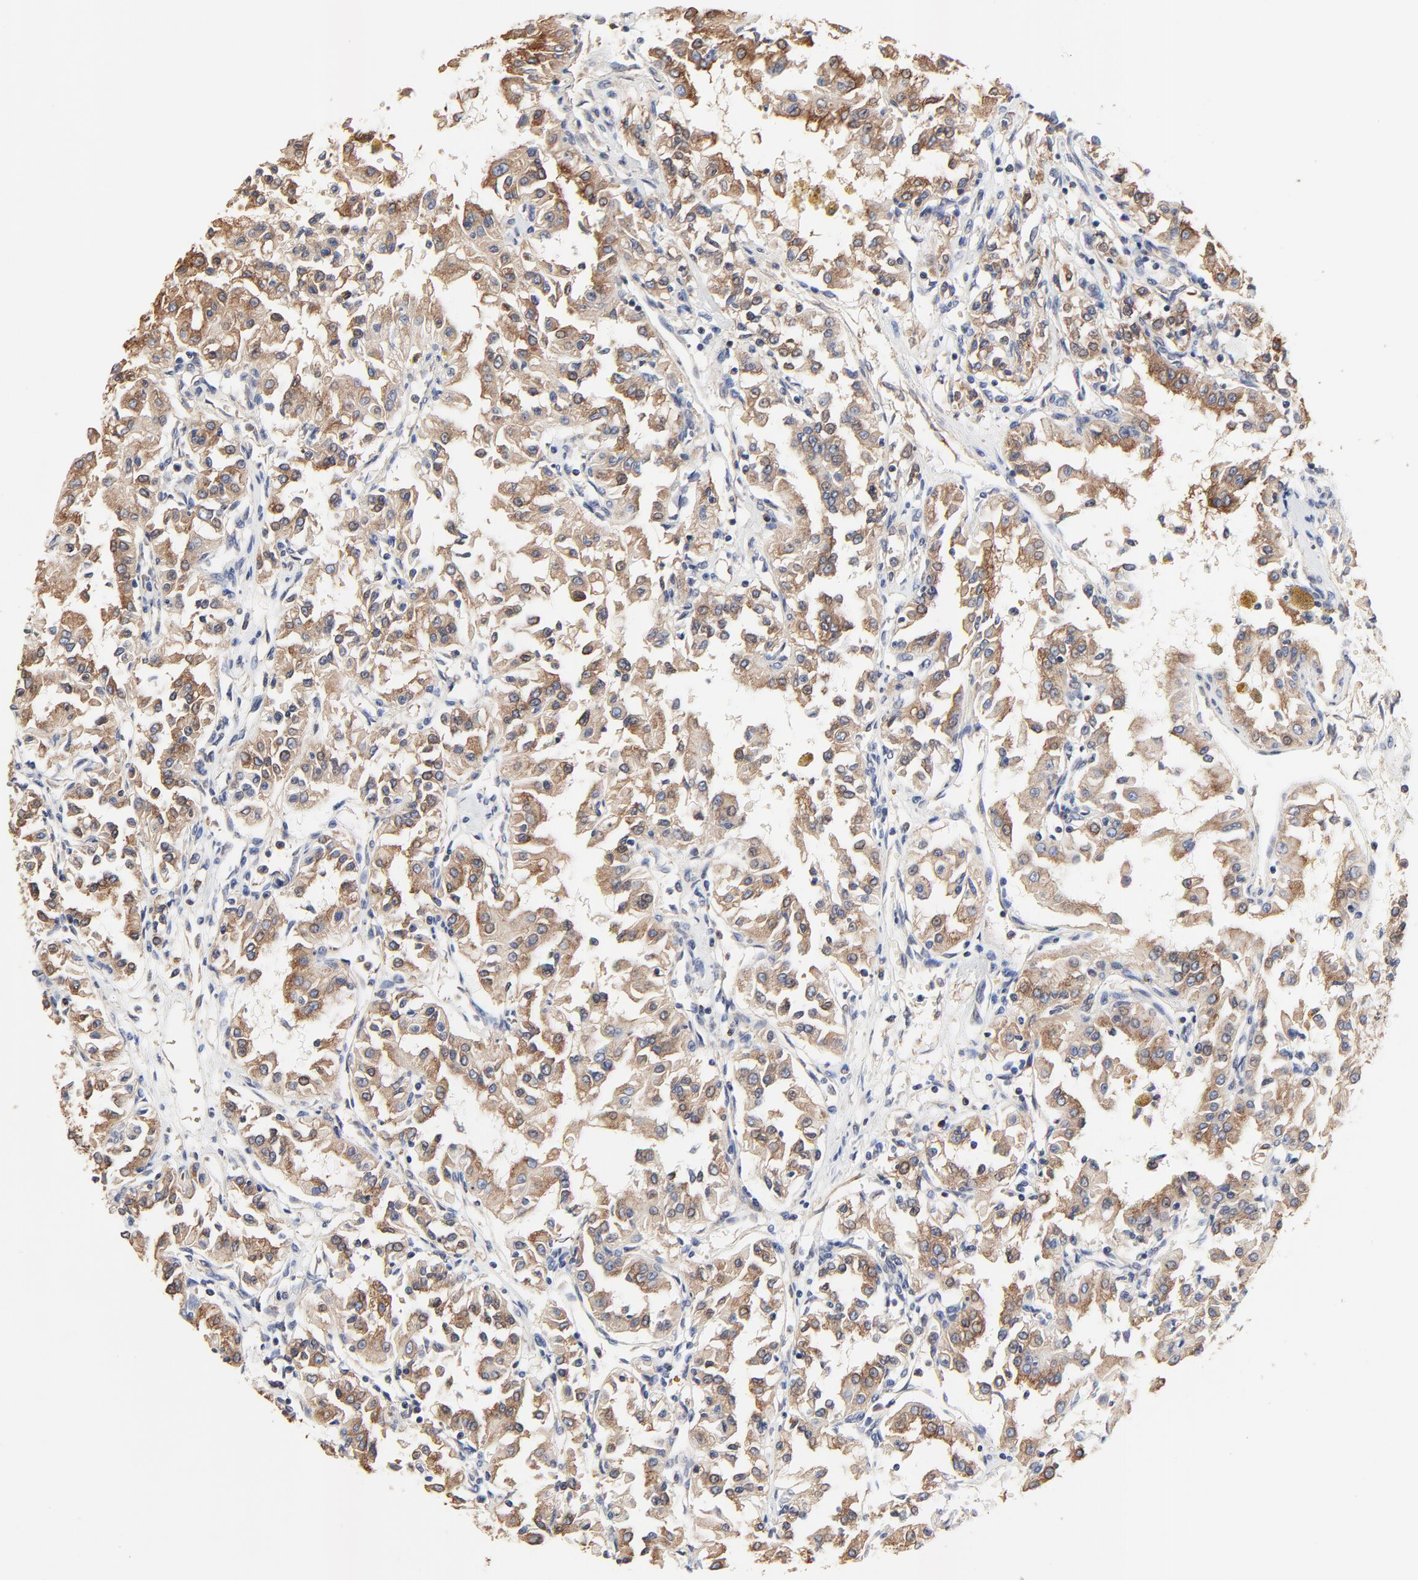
{"staining": {"intensity": "moderate", "quantity": ">75%", "location": "cytoplasmic/membranous"}, "tissue": "renal cancer", "cell_type": "Tumor cells", "image_type": "cancer", "snomed": [{"axis": "morphology", "description": "Adenocarcinoma, NOS"}, {"axis": "topography", "description": "Kidney"}], "caption": "Moderate cytoplasmic/membranous expression is identified in approximately >75% of tumor cells in renal cancer.", "gene": "NXF3", "patient": {"sex": "male", "age": 78}}